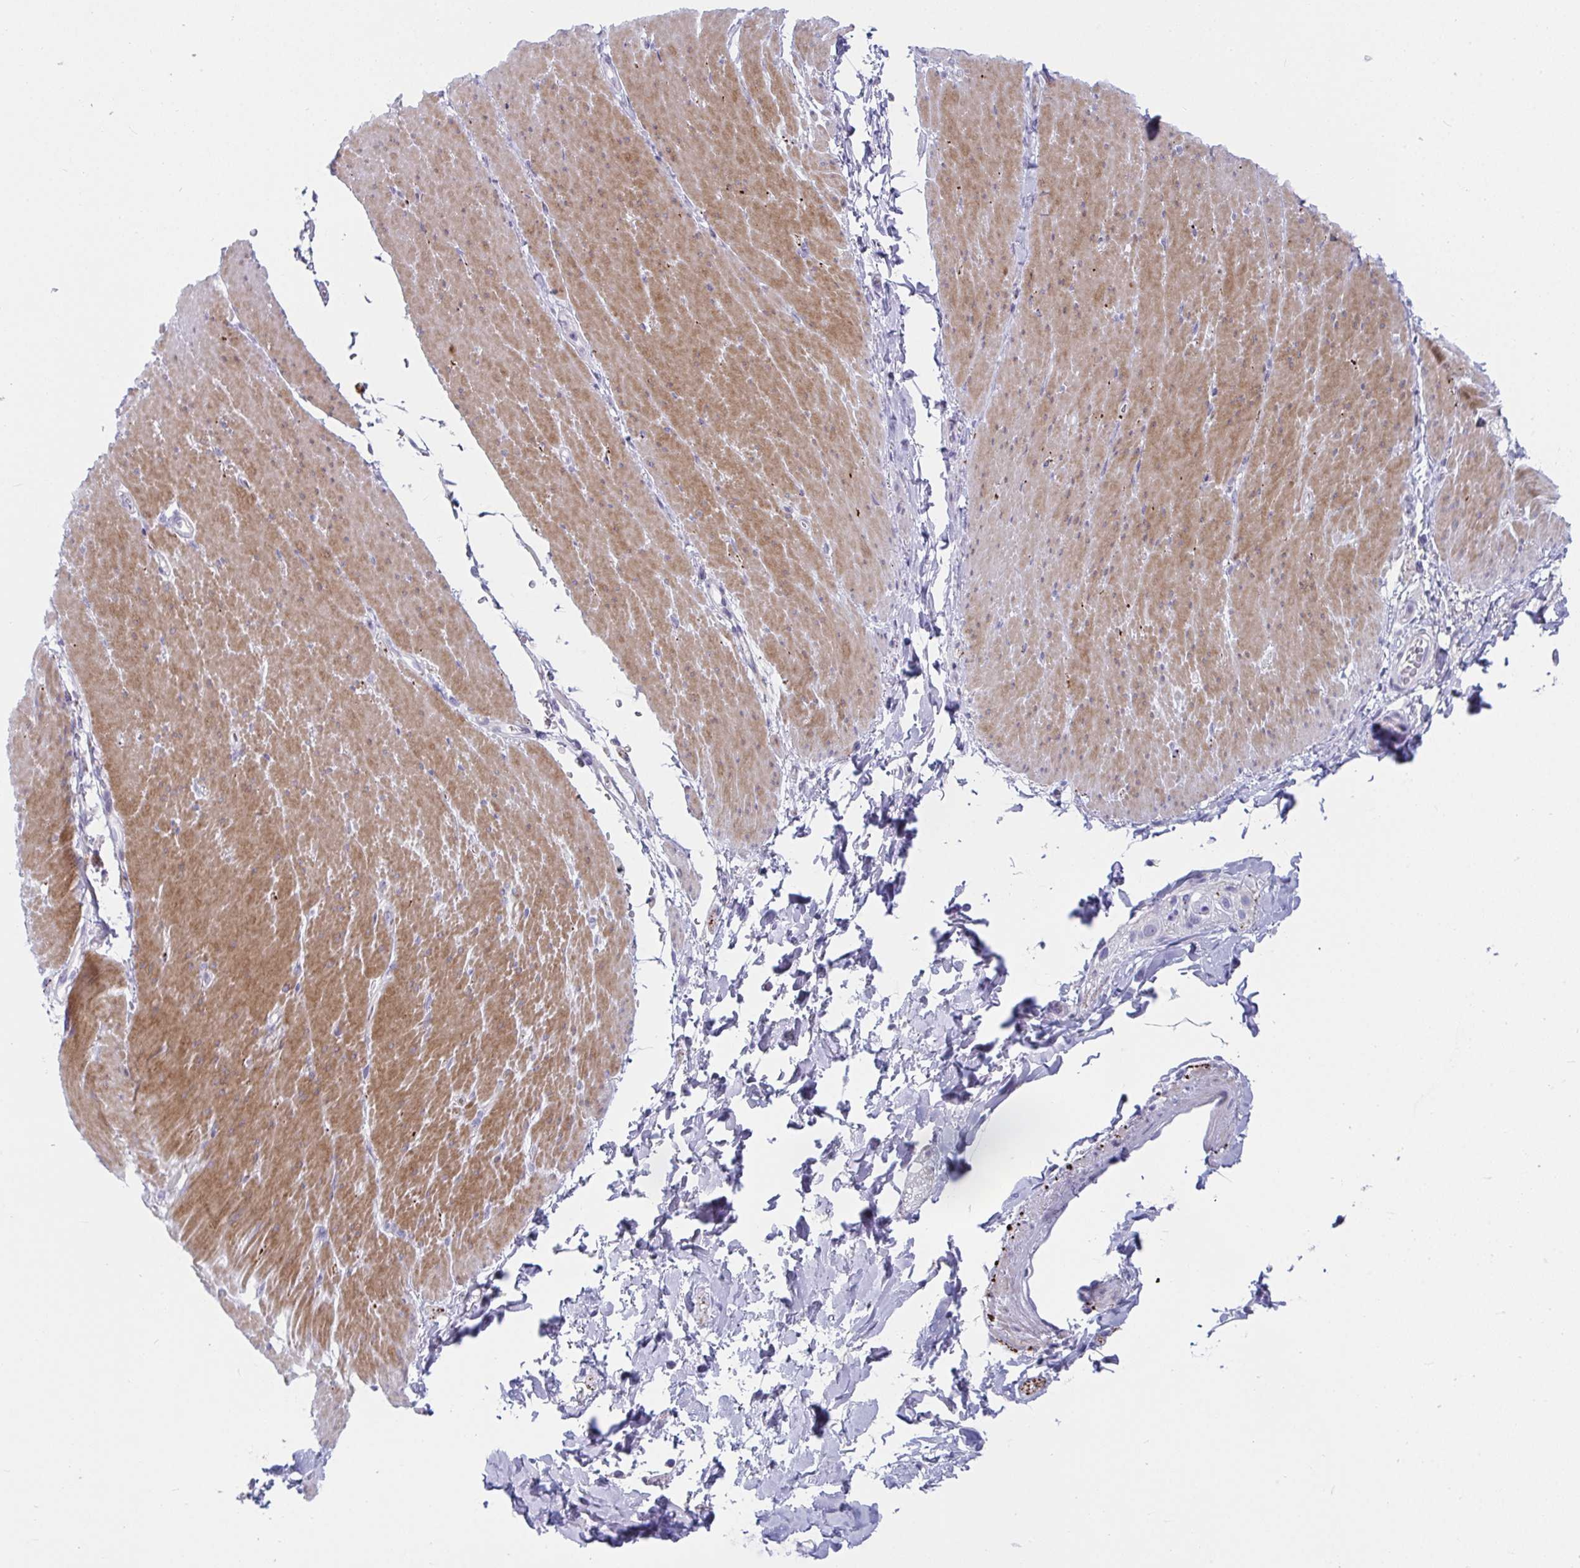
{"staining": {"intensity": "moderate", "quantity": "25%-75%", "location": "cytoplasmic/membranous"}, "tissue": "smooth muscle", "cell_type": "Smooth muscle cells", "image_type": "normal", "snomed": [{"axis": "morphology", "description": "Normal tissue, NOS"}, {"axis": "topography", "description": "Smooth muscle"}, {"axis": "topography", "description": "Rectum"}], "caption": "A brown stain shows moderate cytoplasmic/membranous expression of a protein in smooth muscle cells of unremarkable smooth muscle.", "gene": "NPY", "patient": {"sex": "male", "age": 53}}